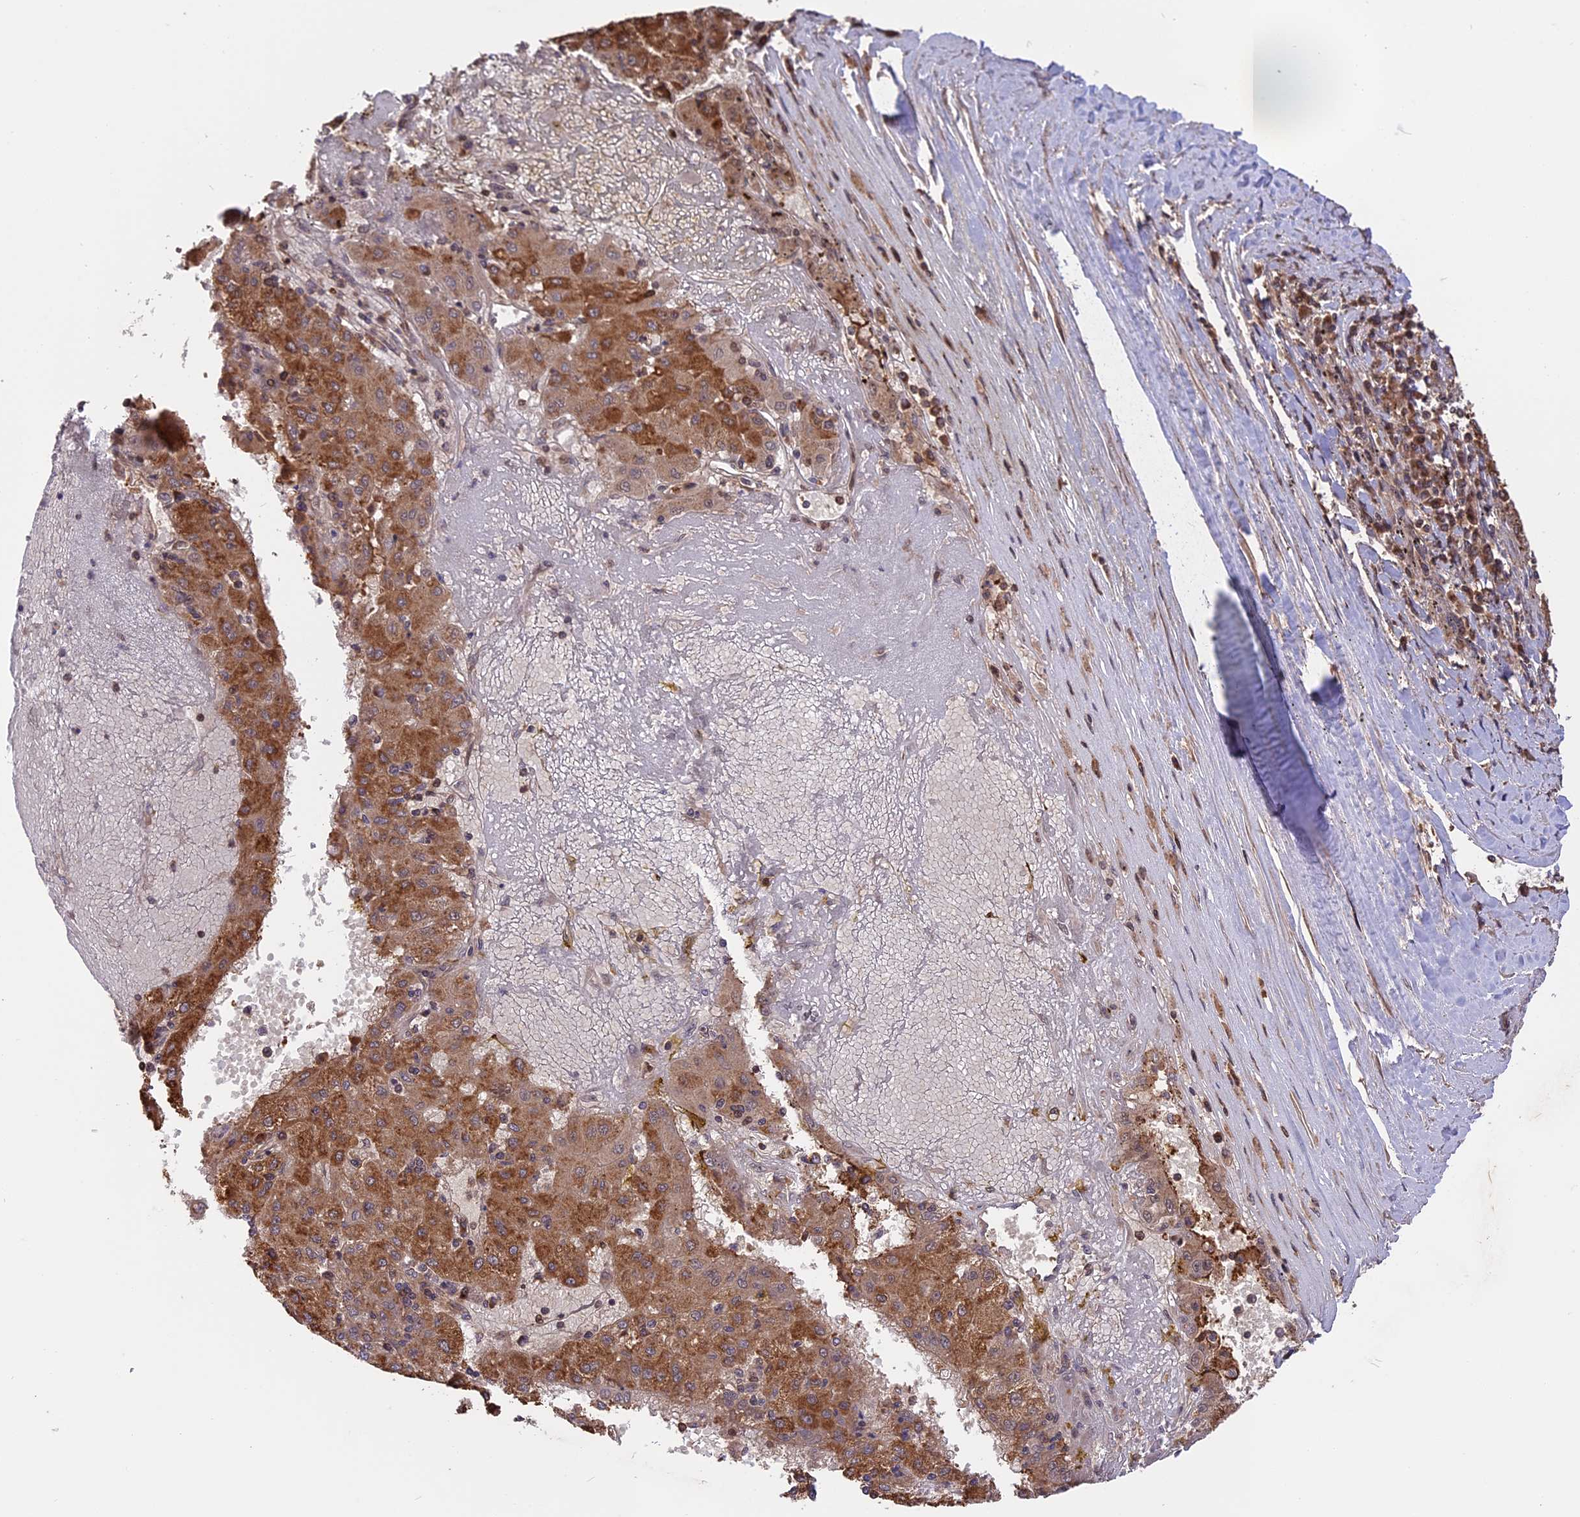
{"staining": {"intensity": "moderate", "quantity": ">75%", "location": "cytoplasmic/membranous"}, "tissue": "liver cancer", "cell_type": "Tumor cells", "image_type": "cancer", "snomed": [{"axis": "morphology", "description": "Carcinoma, Hepatocellular, NOS"}, {"axis": "topography", "description": "Liver"}], "caption": "There is medium levels of moderate cytoplasmic/membranous staining in tumor cells of liver hepatocellular carcinoma, as demonstrated by immunohistochemical staining (brown color).", "gene": "ESCO1", "patient": {"sex": "male", "age": 72}}